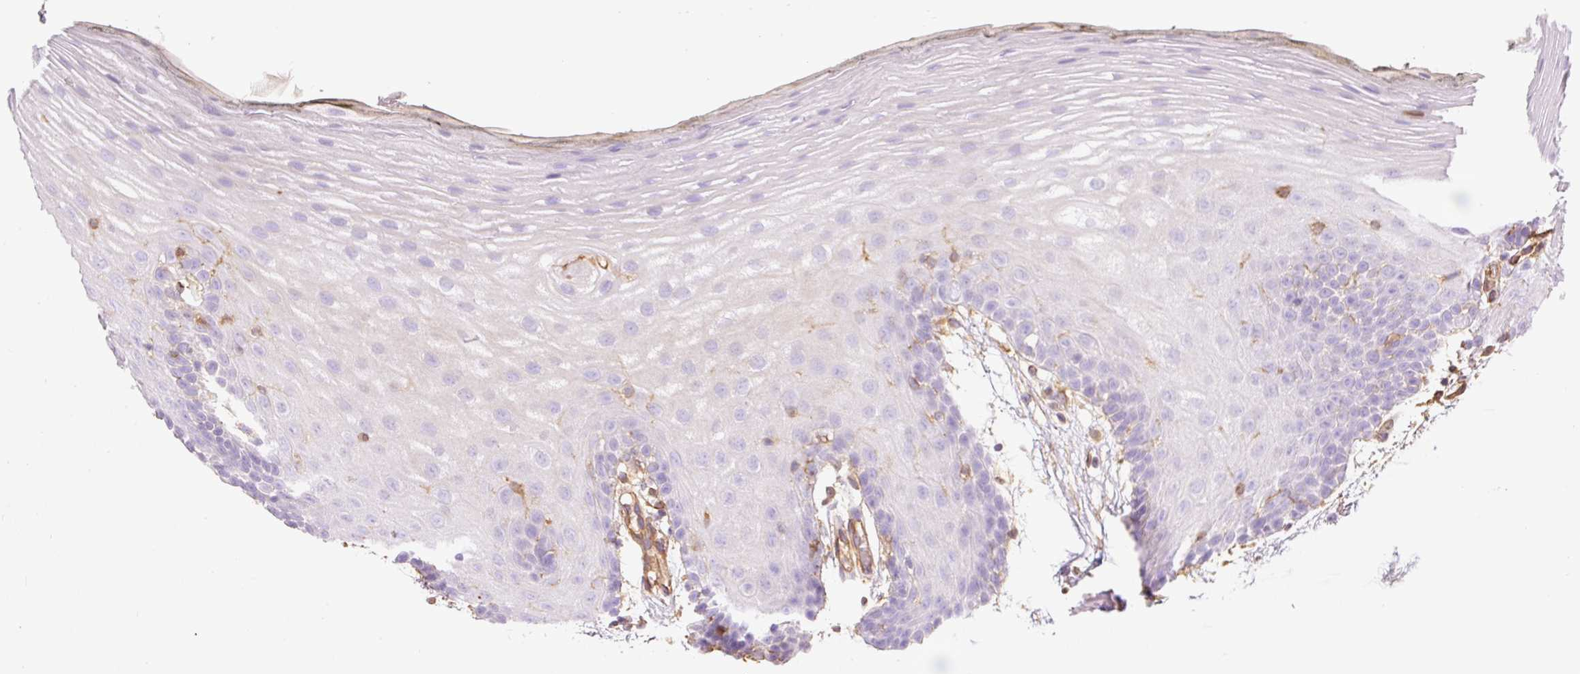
{"staining": {"intensity": "negative", "quantity": "none", "location": "none"}, "tissue": "oral mucosa", "cell_type": "Squamous epithelial cells", "image_type": "normal", "snomed": [{"axis": "morphology", "description": "Normal tissue, NOS"}, {"axis": "morphology", "description": "Squamous cell carcinoma, NOS"}, {"axis": "topography", "description": "Oral tissue"}, {"axis": "topography", "description": "Head-Neck"}], "caption": "The histopathology image shows no staining of squamous epithelial cells in benign oral mucosa.", "gene": "ENSG00000249624", "patient": {"sex": "female", "age": 81}}